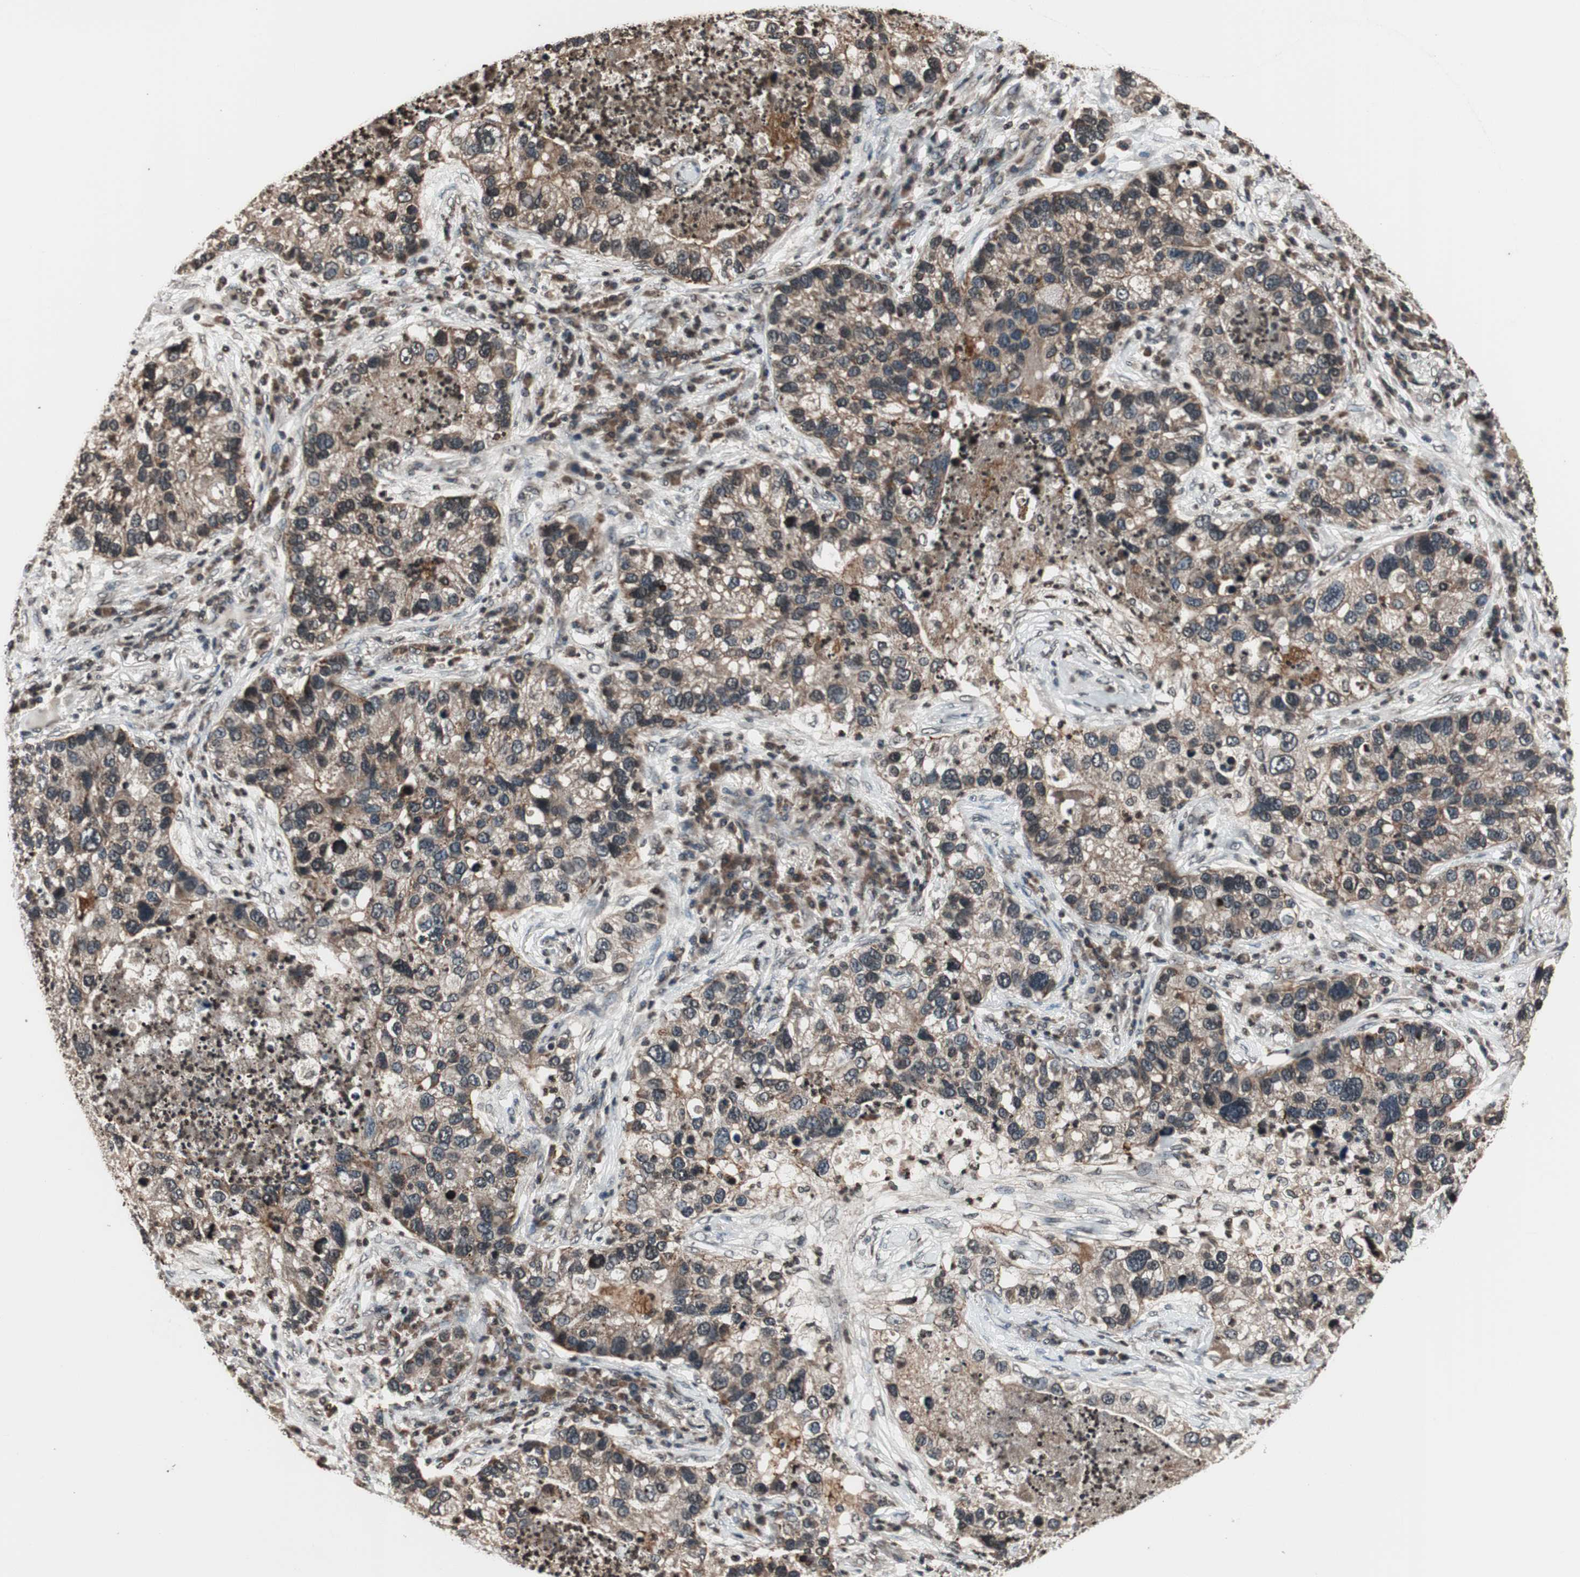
{"staining": {"intensity": "weak", "quantity": ">75%", "location": "cytoplasmic/membranous"}, "tissue": "lung cancer", "cell_type": "Tumor cells", "image_type": "cancer", "snomed": [{"axis": "morphology", "description": "Normal tissue, NOS"}, {"axis": "morphology", "description": "Adenocarcinoma, NOS"}, {"axis": "topography", "description": "Bronchus"}, {"axis": "topography", "description": "Lung"}], "caption": "Adenocarcinoma (lung) stained with DAB (3,3'-diaminobenzidine) immunohistochemistry displays low levels of weak cytoplasmic/membranous expression in about >75% of tumor cells.", "gene": "RFC1", "patient": {"sex": "male", "age": 54}}